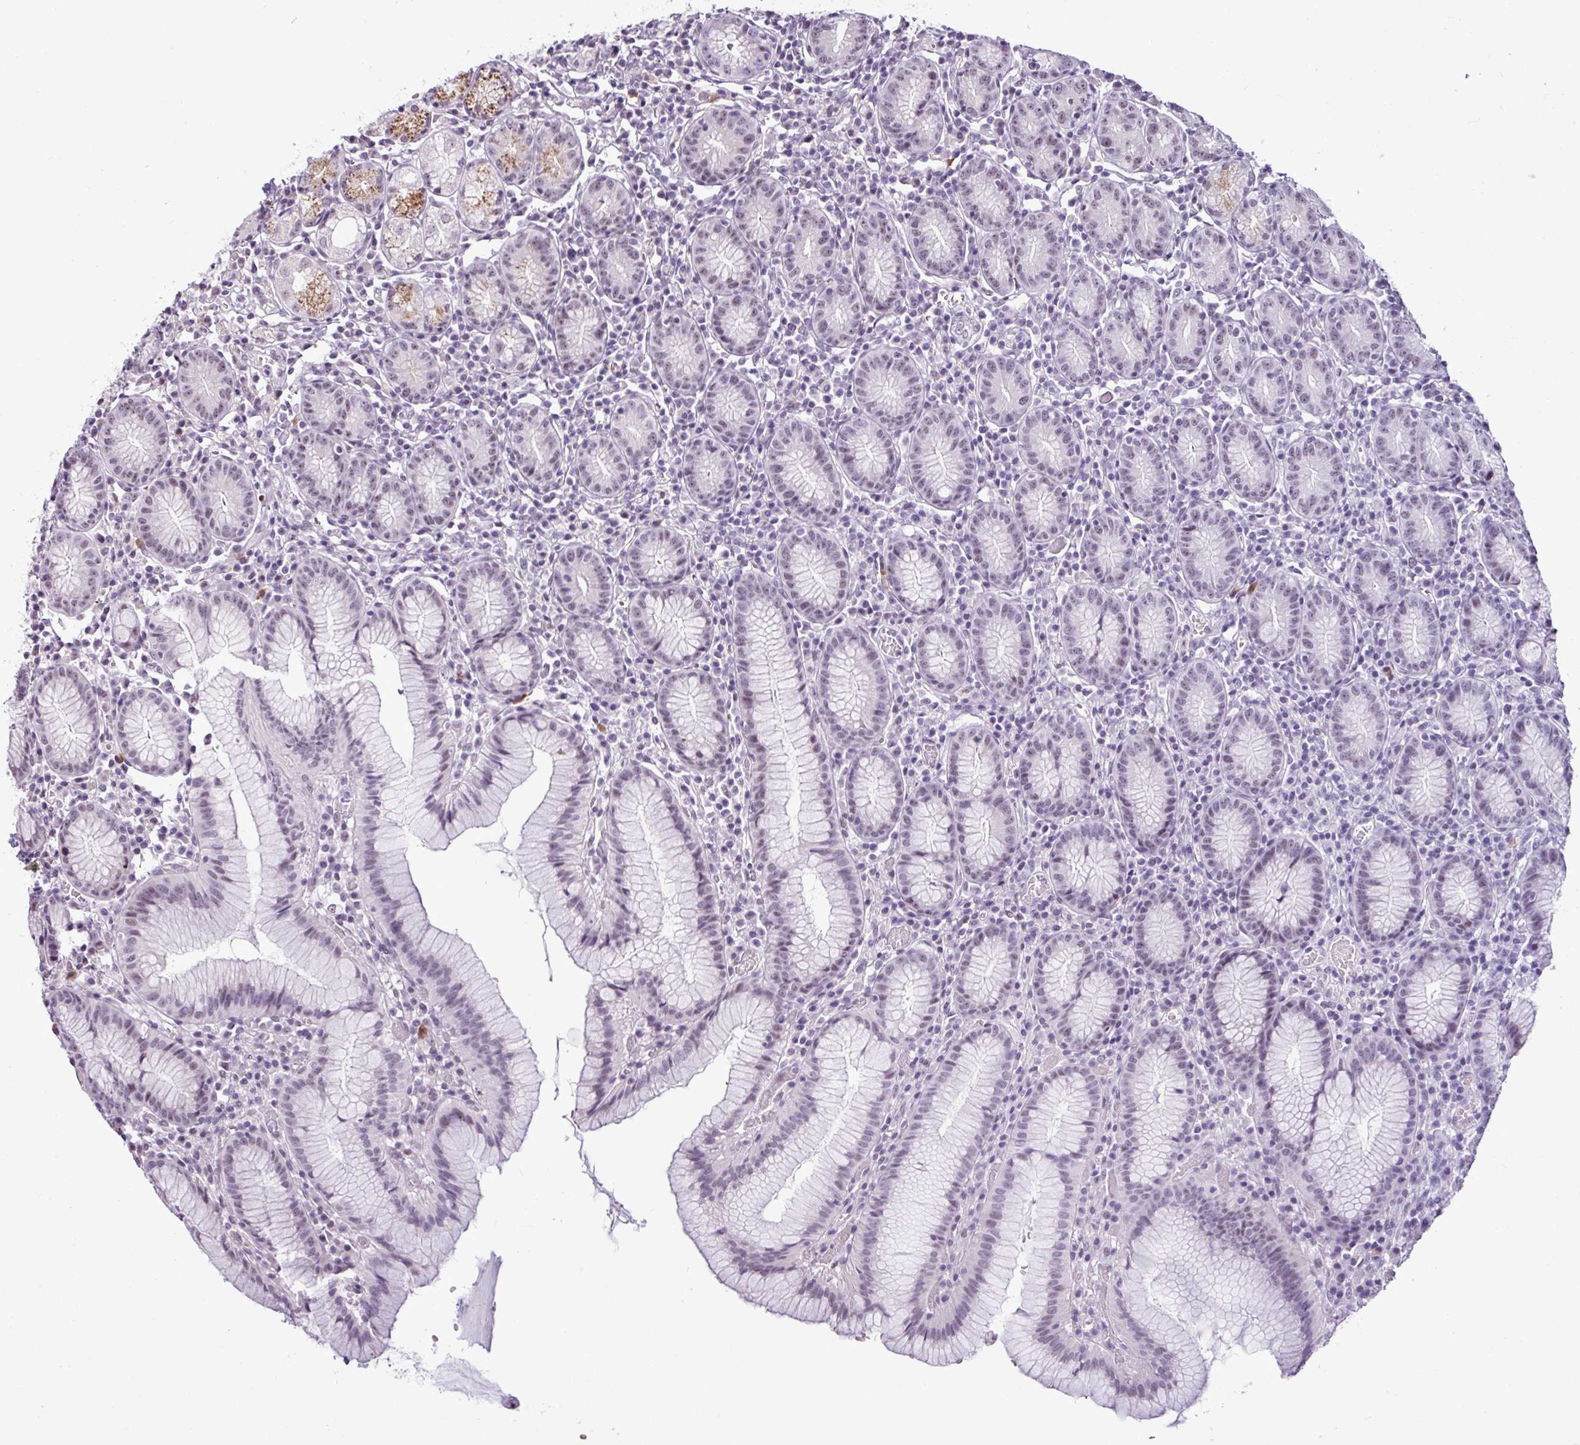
{"staining": {"intensity": "moderate", "quantity": "<25%", "location": "cytoplasmic/membranous,nuclear"}, "tissue": "stomach", "cell_type": "Glandular cells", "image_type": "normal", "snomed": [{"axis": "morphology", "description": "Normal tissue, NOS"}, {"axis": "topography", "description": "Stomach"}], "caption": "Immunohistochemical staining of benign stomach reveals moderate cytoplasmic/membranous,nuclear protein staining in approximately <25% of glandular cells.", "gene": "UTP18", "patient": {"sex": "male", "age": 55}}